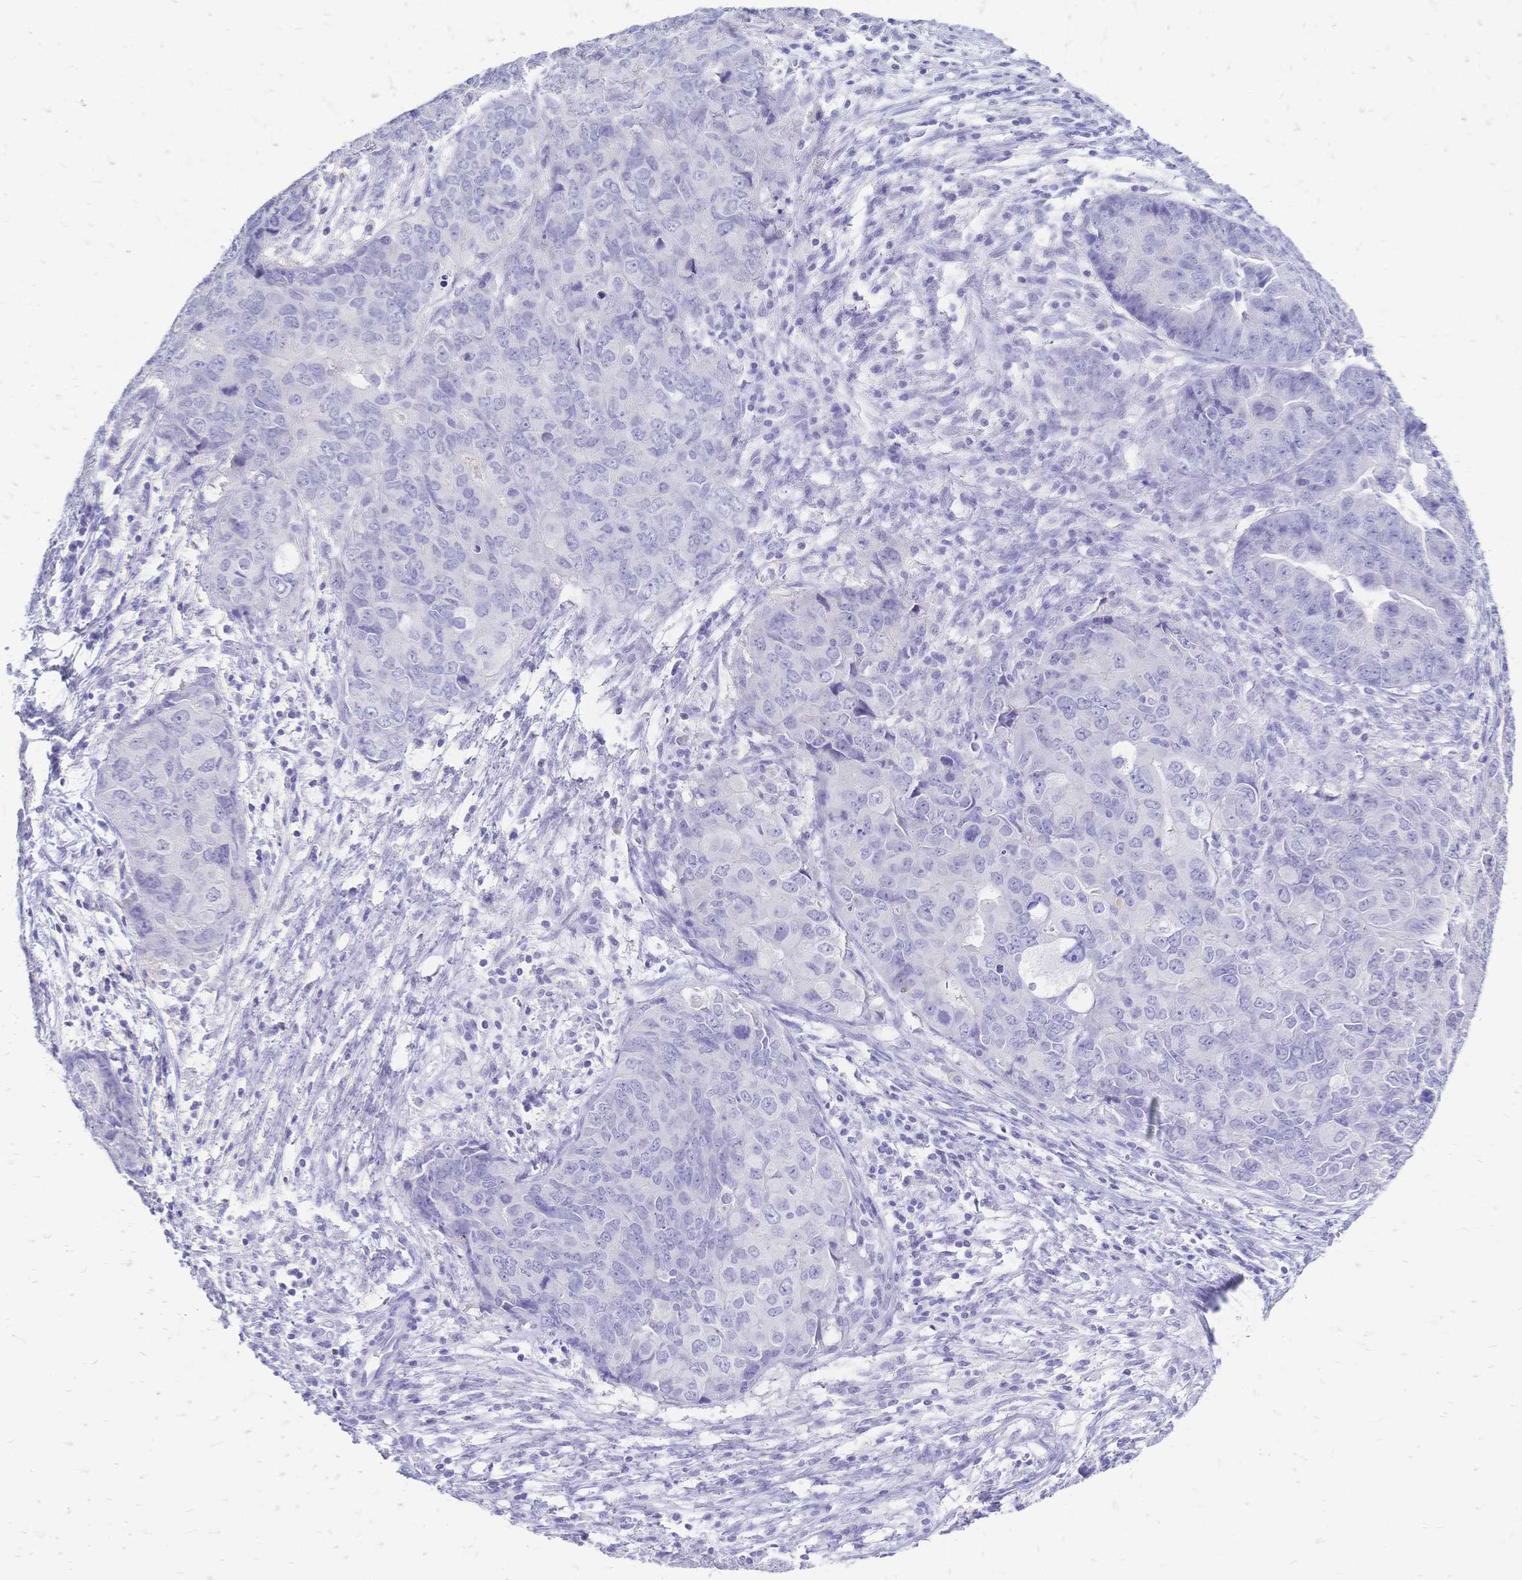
{"staining": {"intensity": "negative", "quantity": "none", "location": "none"}, "tissue": "endometrial cancer", "cell_type": "Tumor cells", "image_type": "cancer", "snomed": [{"axis": "morphology", "description": "Adenocarcinoma, NOS"}, {"axis": "topography", "description": "Uterus"}], "caption": "This is an IHC histopathology image of human adenocarcinoma (endometrial). There is no positivity in tumor cells.", "gene": "FA2H", "patient": {"sex": "female", "age": 79}}